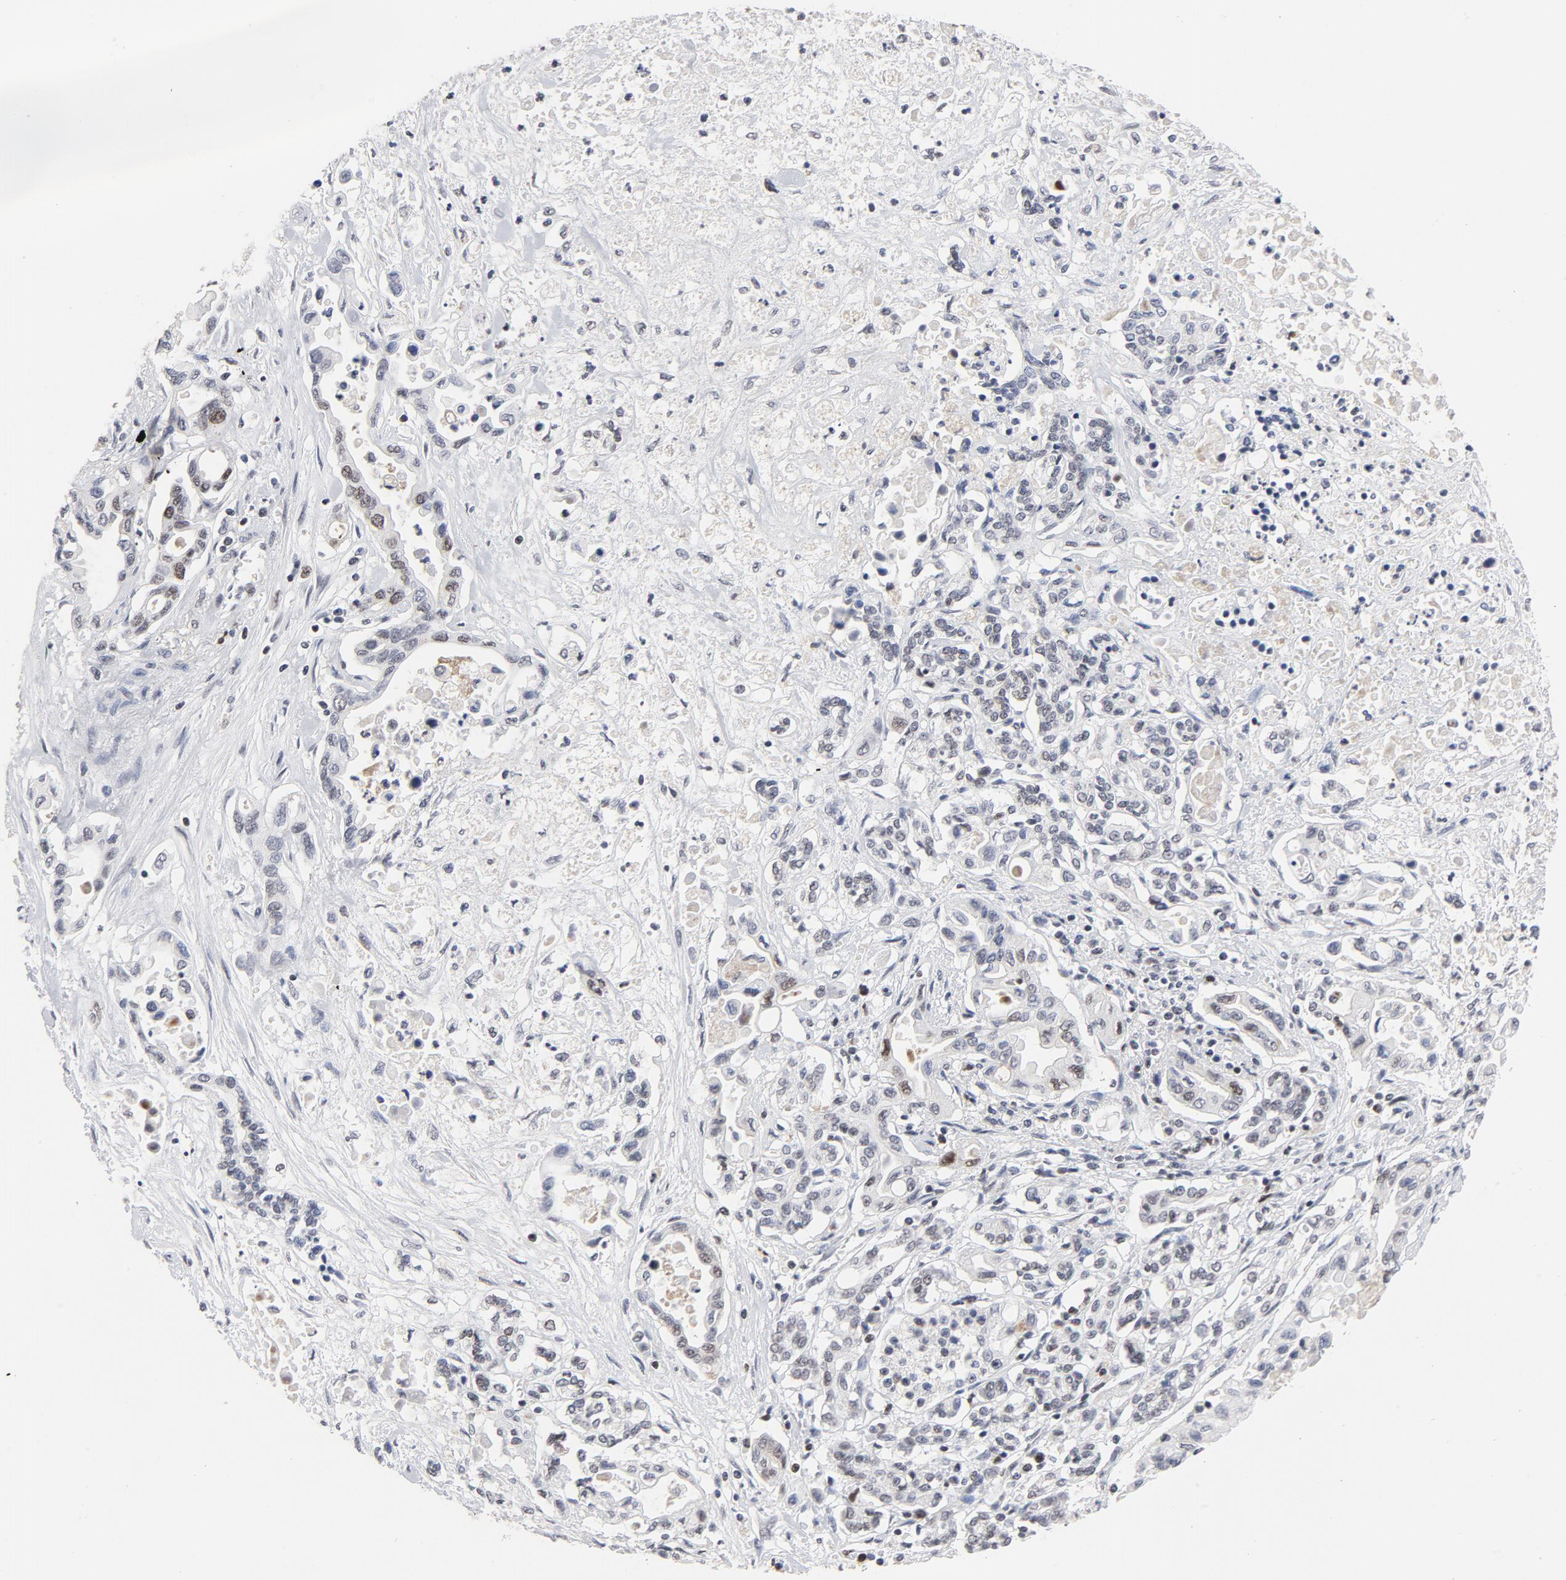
{"staining": {"intensity": "weak", "quantity": "<25%", "location": "nuclear"}, "tissue": "pancreatic cancer", "cell_type": "Tumor cells", "image_type": "cancer", "snomed": [{"axis": "morphology", "description": "Adenocarcinoma, NOS"}, {"axis": "topography", "description": "Pancreas"}], "caption": "Immunohistochemistry image of neoplastic tissue: human pancreatic adenocarcinoma stained with DAB (3,3'-diaminobenzidine) demonstrates no significant protein expression in tumor cells. The staining was performed using DAB (3,3'-diaminobenzidine) to visualize the protein expression in brown, while the nuclei were stained in blue with hematoxylin (Magnification: 20x).", "gene": "RFC4", "patient": {"sex": "female", "age": 57}}